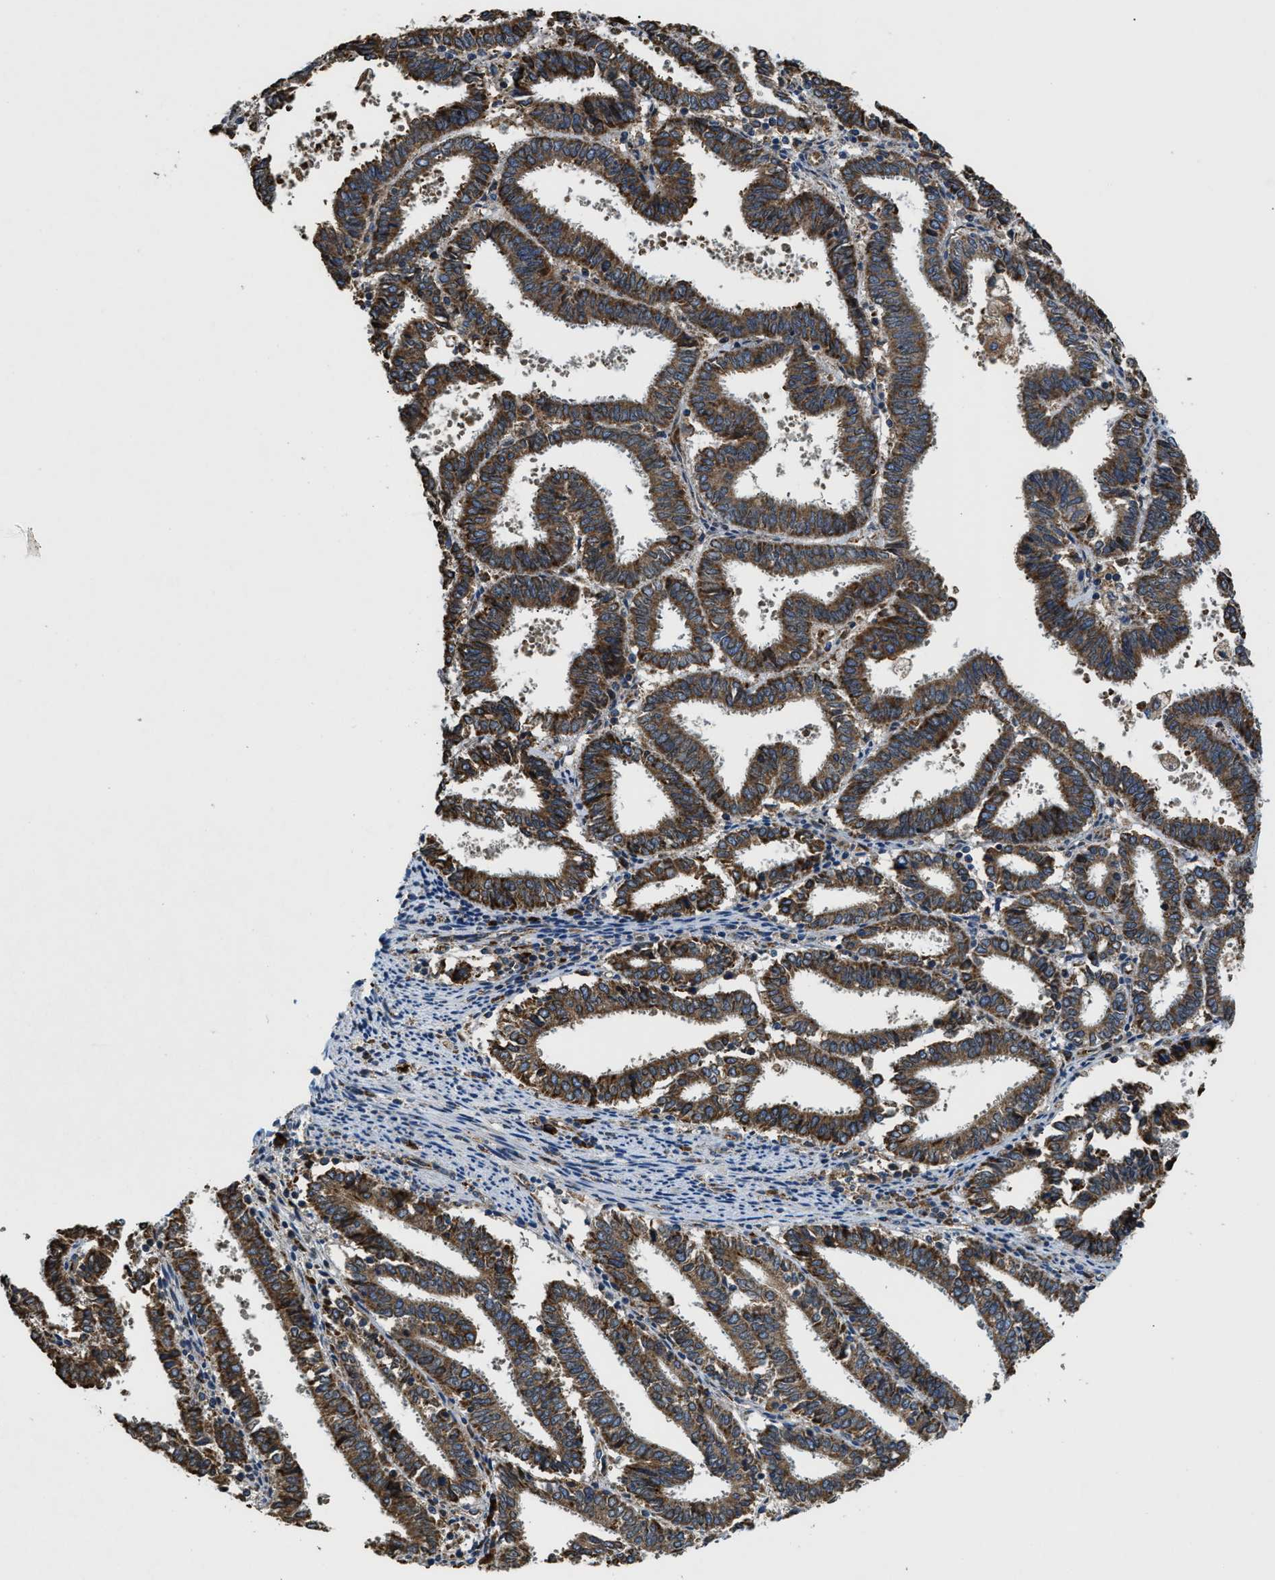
{"staining": {"intensity": "strong", "quantity": ">75%", "location": "cytoplasmic/membranous"}, "tissue": "endometrial cancer", "cell_type": "Tumor cells", "image_type": "cancer", "snomed": [{"axis": "morphology", "description": "Adenocarcinoma, NOS"}, {"axis": "topography", "description": "Uterus"}], "caption": "This is an image of IHC staining of endometrial cancer (adenocarcinoma), which shows strong staining in the cytoplasmic/membranous of tumor cells.", "gene": "CSPG4", "patient": {"sex": "female", "age": 83}}